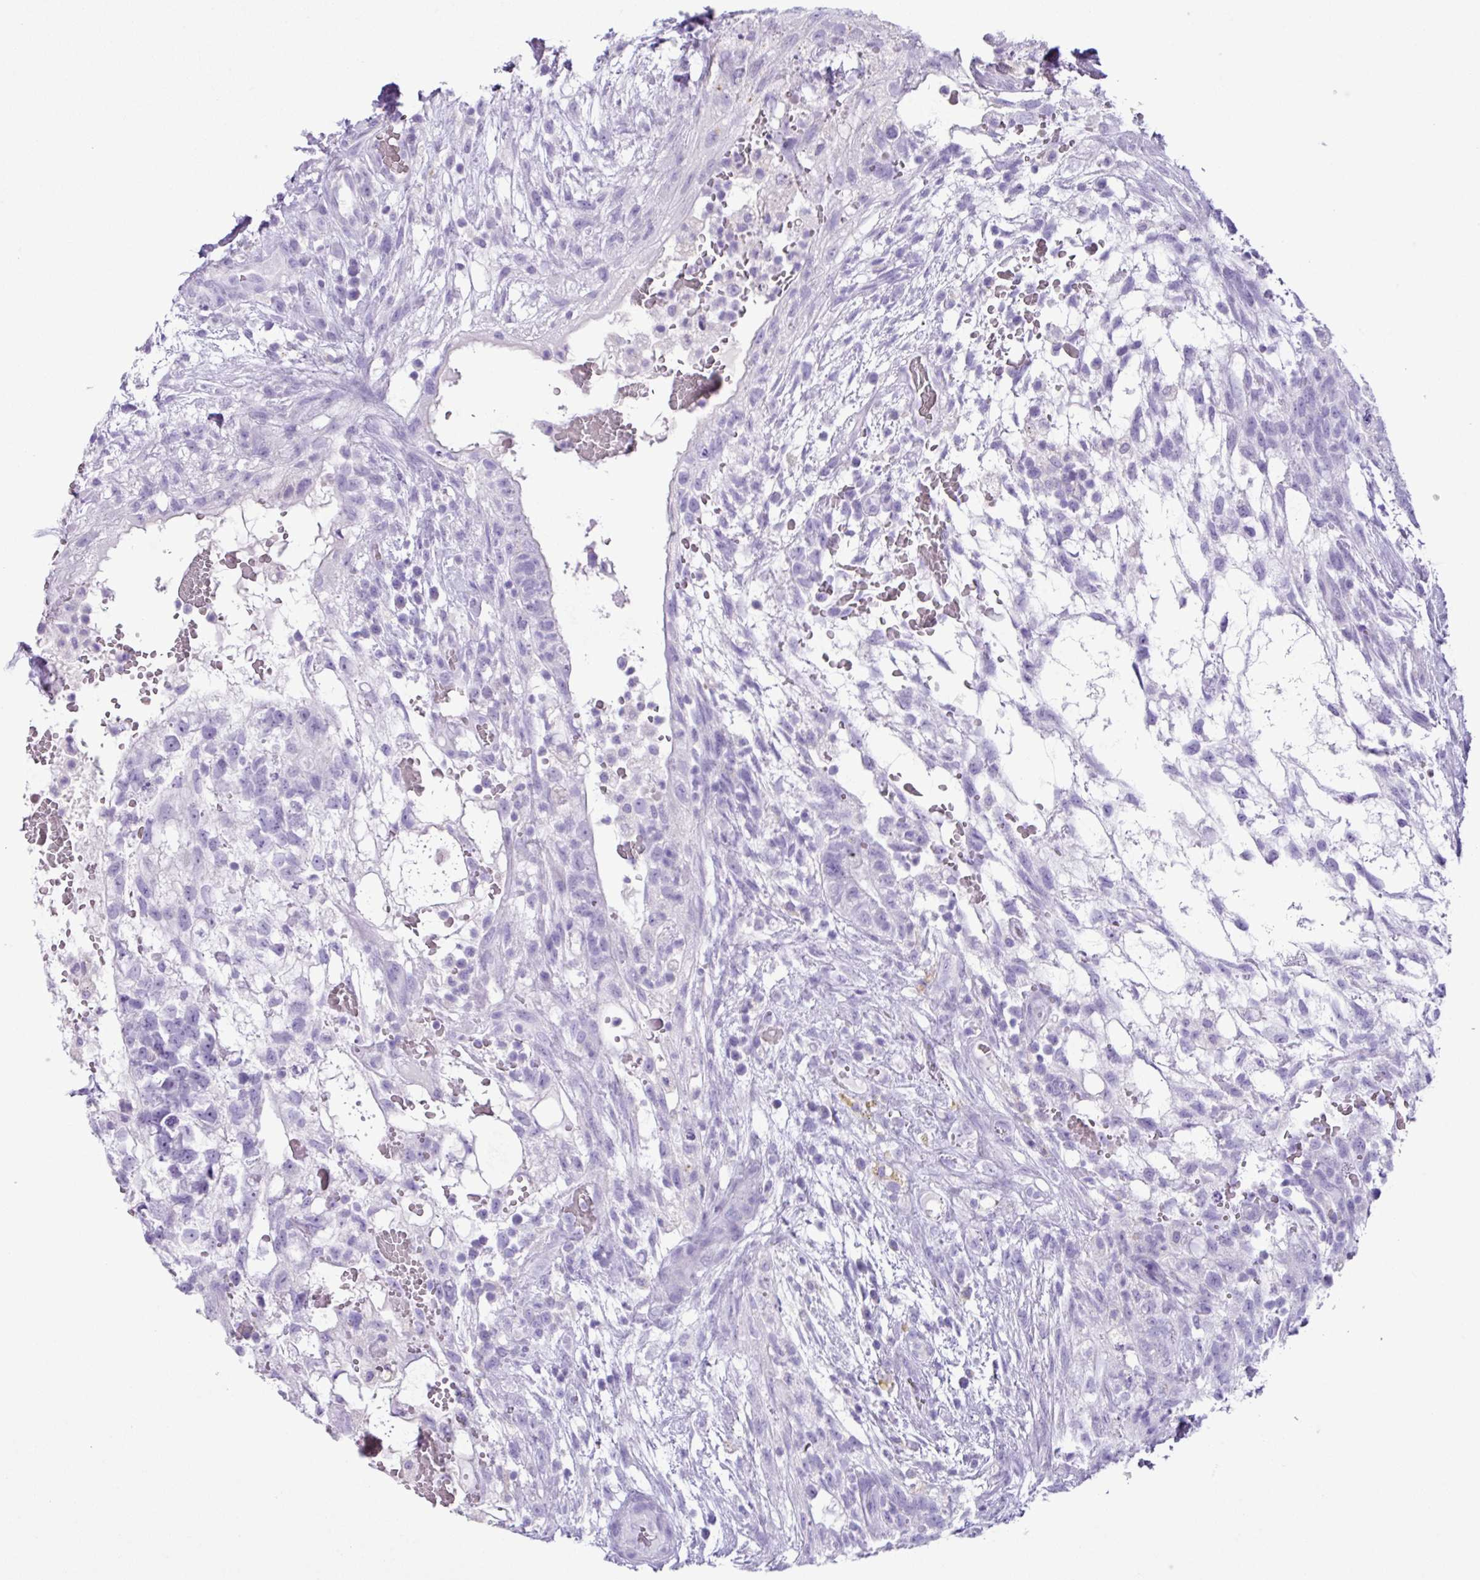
{"staining": {"intensity": "negative", "quantity": "none", "location": "none"}, "tissue": "testis cancer", "cell_type": "Tumor cells", "image_type": "cancer", "snomed": [{"axis": "morphology", "description": "Normal tissue, NOS"}, {"axis": "morphology", "description": "Carcinoma, Embryonal, NOS"}, {"axis": "topography", "description": "Testis"}], "caption": "The image displays no significant expression in tumor cells of embryonal carcinoma (testis).", "gene": "AGO3", "patient": {"sex": "male", "age": 32}}